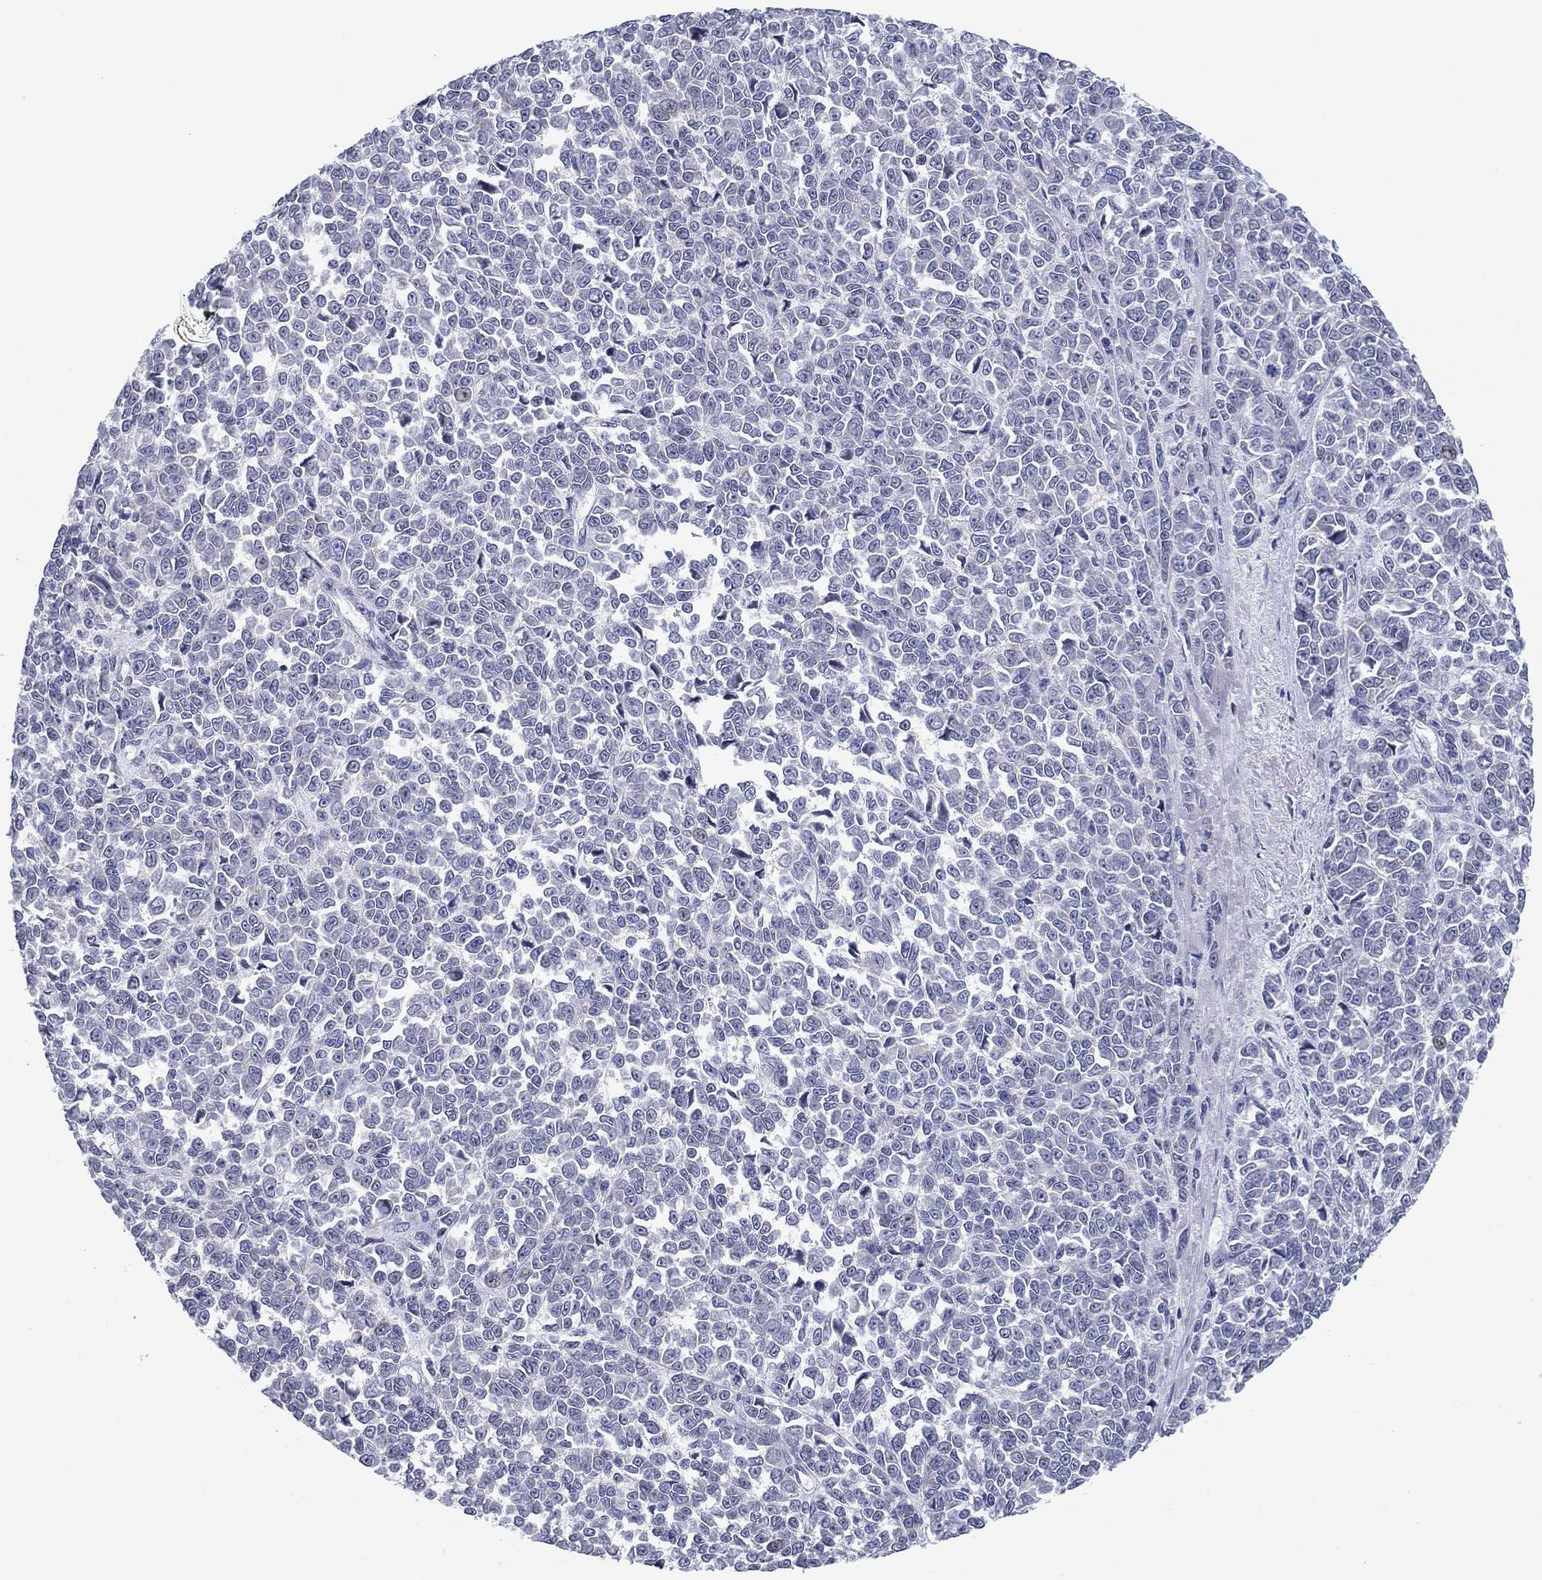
{"staining": {"intensity": "negative", "quantity": "none", "location": "none"}, "tissue": "melanoma", "cell_type": "Tumor cells", "image_type": "cancer", "snomed": [{"axis": "morphology", "description": "Malignant melanoma, NOS"}, {"axis": "topography", "description": "Skin"}], "caption": "Immunohistochemical staining of melanoma shows no significant staining in tumor cells.", "gene": "PRPH", "patient": {"sex": "female", "age": 95}}